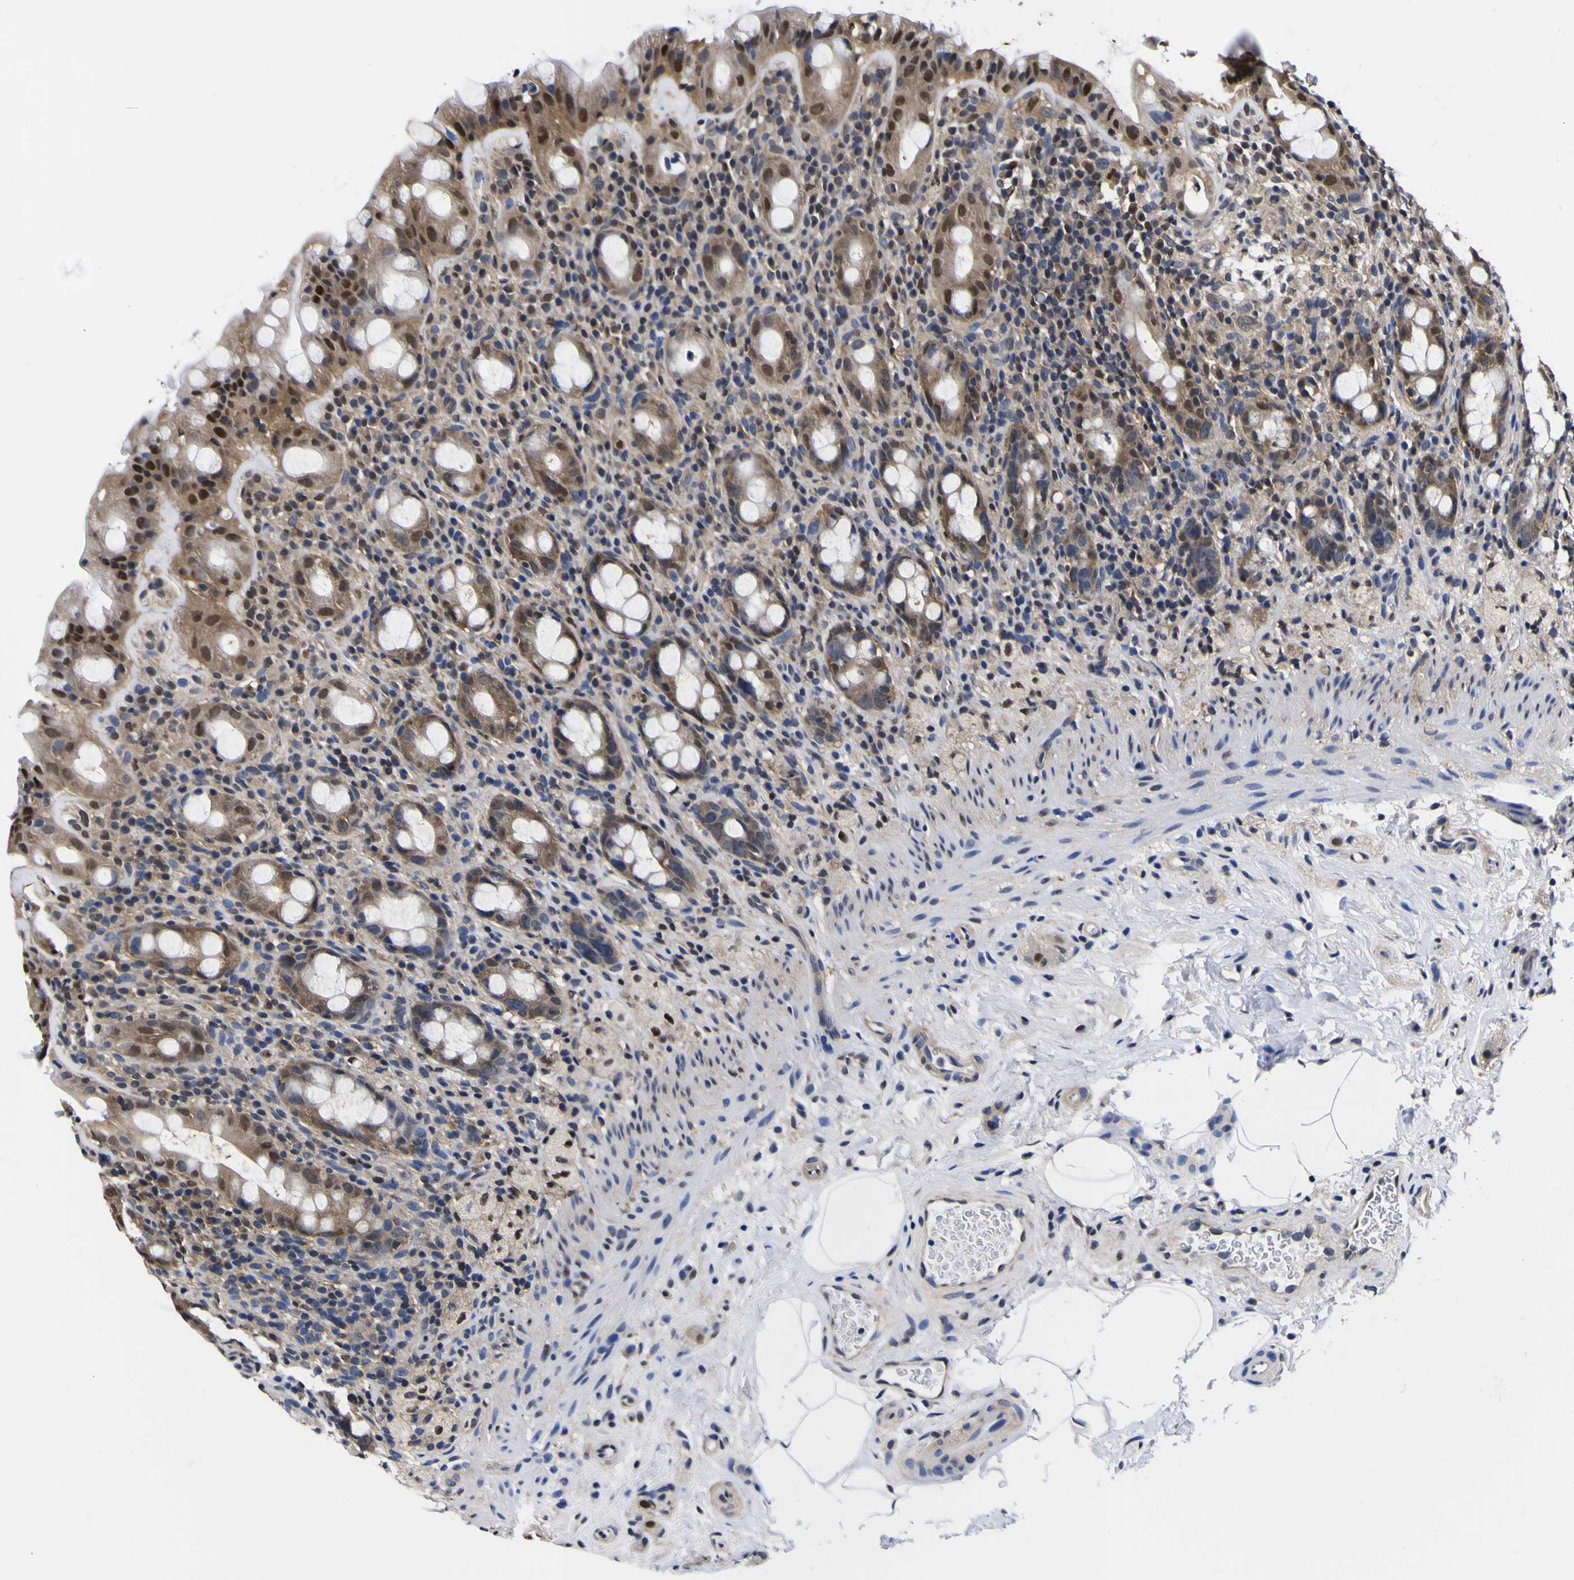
{"staining": {"intensity": "moderate", "quantity": "25%-75%", "location": "cytoplasmic/membranous,nuclear"}, "tissue": "rectum", "cell_type": "Glandular cells", "image_type": "normal", "snomed": [{"axis": "morphology", "description": "Normal tissue, NOS"}, {"axis": "topography", "description": "Rectum"}], "caption": "Immunohistochemical staining of normal rectum exhibits 25%-75% levels of moderate cytoplasmic/membranous,nuclear protein expression in approximately 25%-75% of glandular cells. The staining is performed using DAB brown chromogen to label protein expression. The nuclei are counter-stained blue using hematoxylin.", "gene": "FAM110B", "patient": {"sex": "male", "age": 44}}